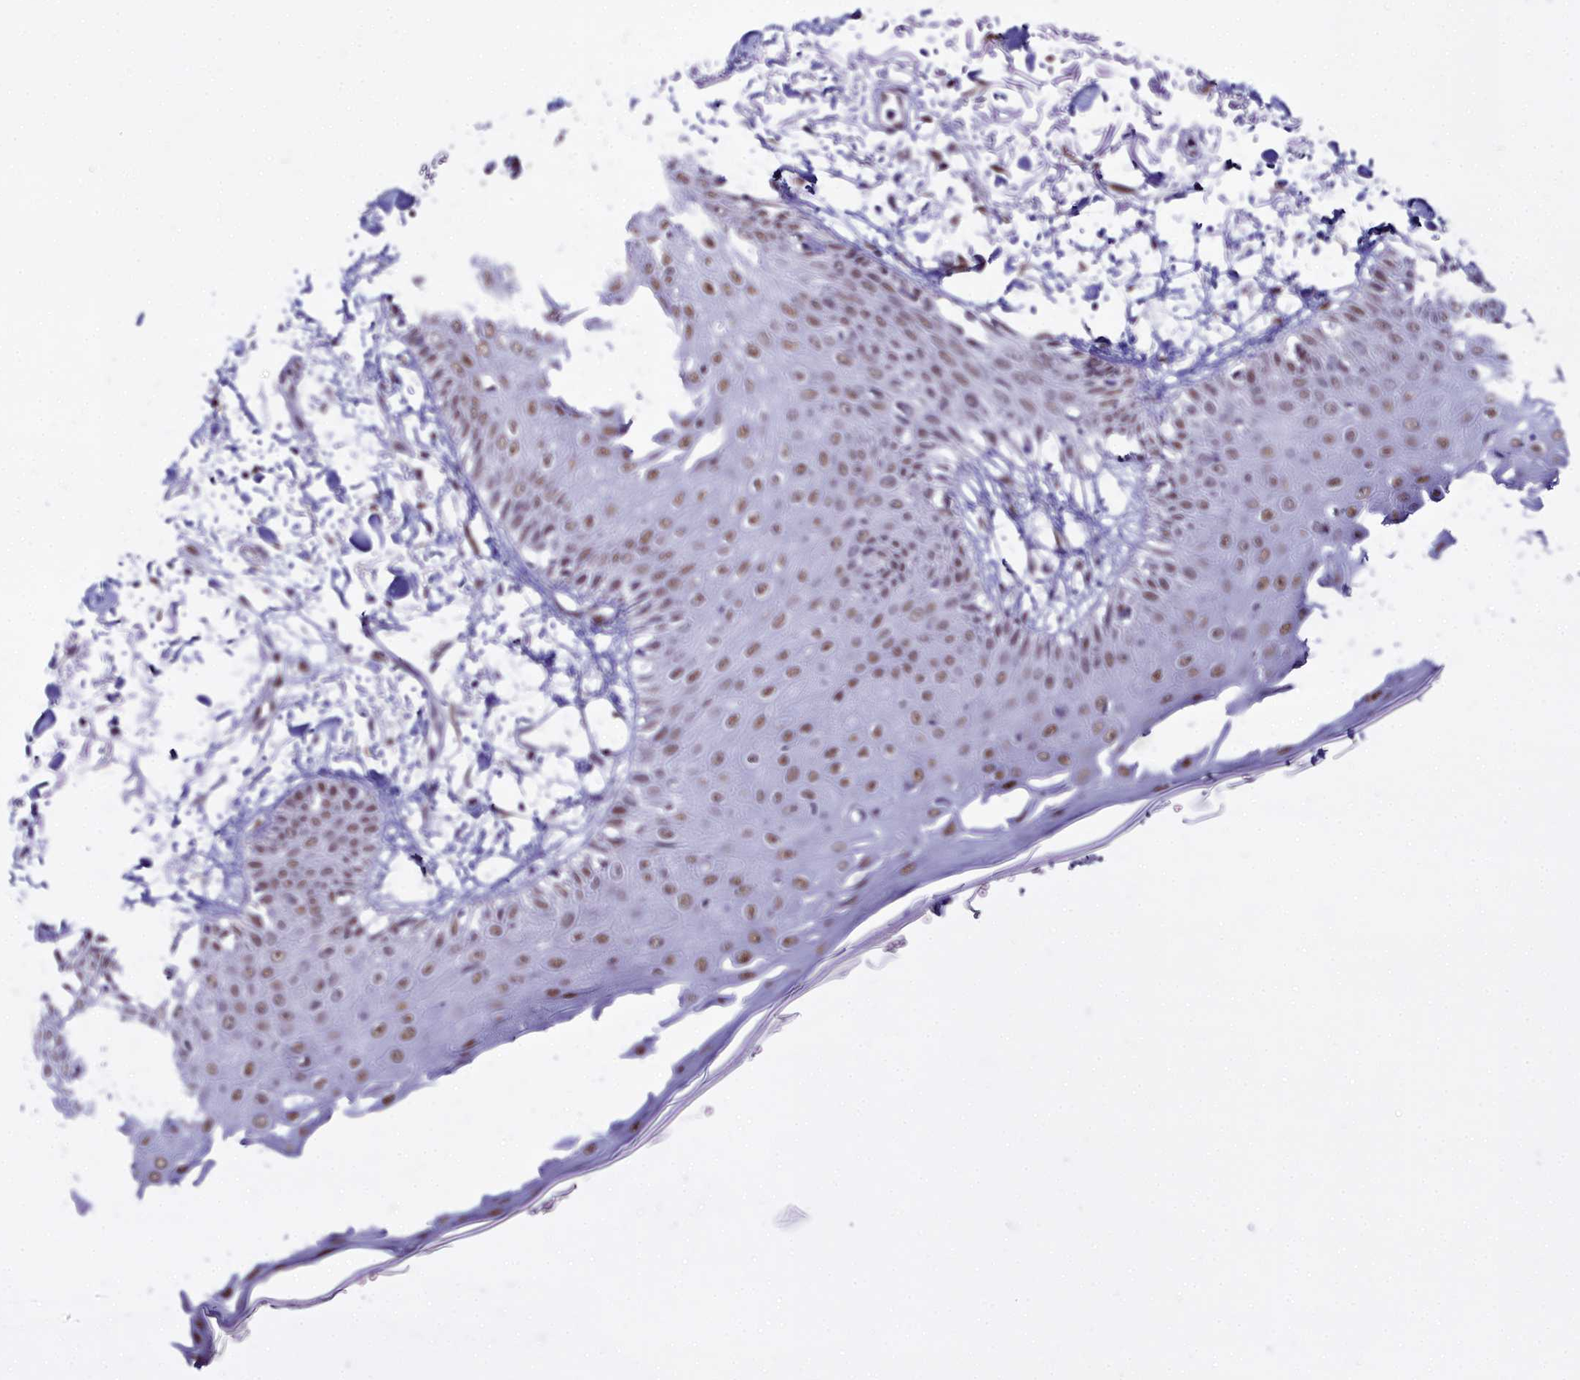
{"staining": {"intensity": "moderate", "quantity": ">75%", "location": "nuclear"}, "tissue": "skin", "cell_type": "Fibroblasts", "image_type": "normal", "snomed": [{"axis": "morphology", "description": "Normal tissue, NOS"}, {"axis": "morphology", "description": "Squamous cell carcinoma, NOS"}, {"axis": "topography", "description": "Skin"}, {"axis": "topography", "description": "Peripheral nerve tissue"}], "caption": "This image exhibits immunohistochemistry staining of unremarkable skin, with medium moderate nuclear positivity in approximately >75% of fibroblasts.", "gene": "RBM12", "patient": {"sex": "male", "age": 83}}